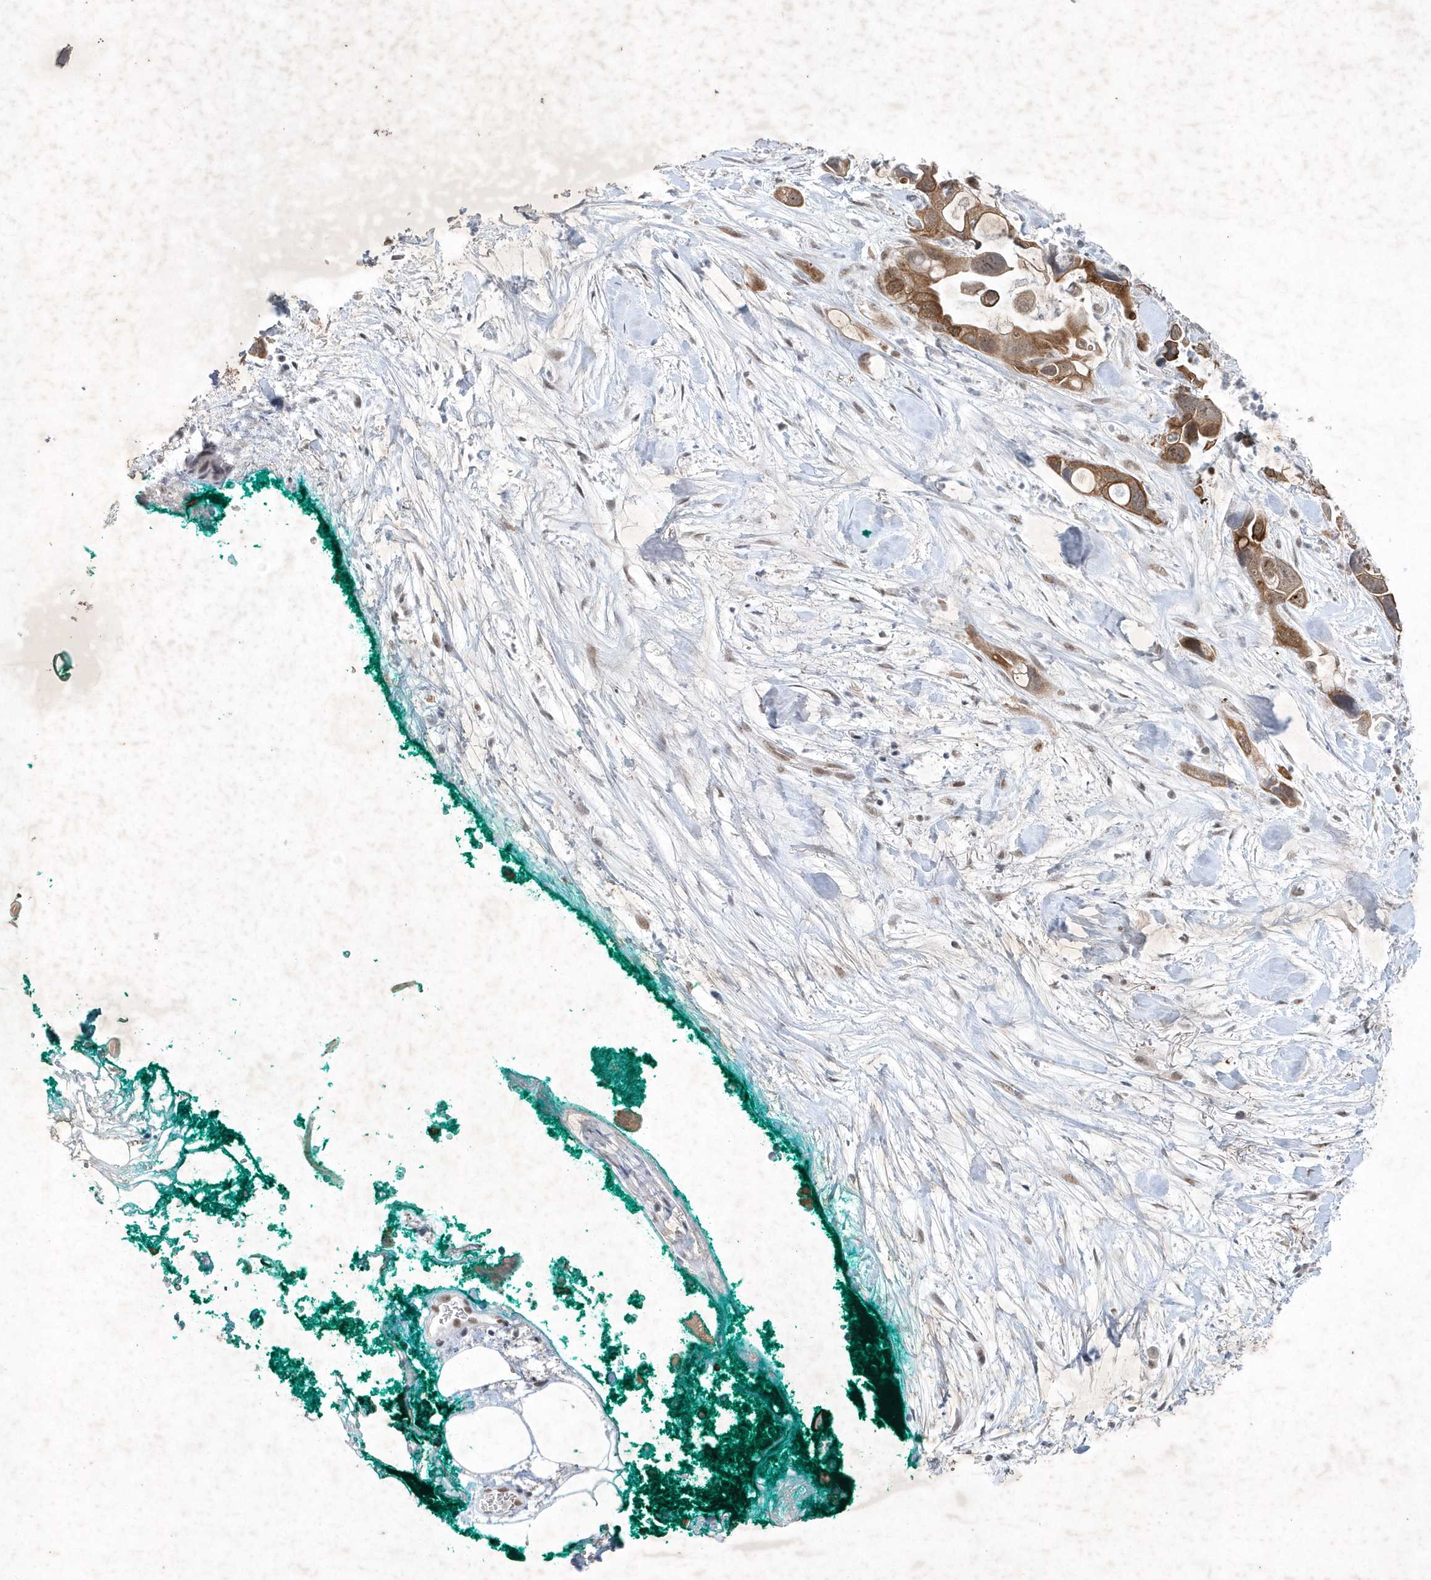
{"staining": {"intensity": "moderate", "quantity": ">75%", "location": "cytoplasmic/membranous"}, "tissue": "pancreatic cancer", "cell_type": "Tumor cells", "image_type": "cancer", "snomed": [{"axis": "morphology", "description": "Adenocarcinoma, NOS"}, {"axis": "topography", "description": "Pancreas"}], "caption": "Protein staining of pancreatic cancer tissue reveals moderate cytoplasmic/membranous positivity in about >75% of tumor cells. The staining was performed using DAB, with brown indicating positive protein expression. Nuclei are stained blue with hematoxylin.", "gene": "ZBTB9", "patient": {"sex": "female", "age": 72}}